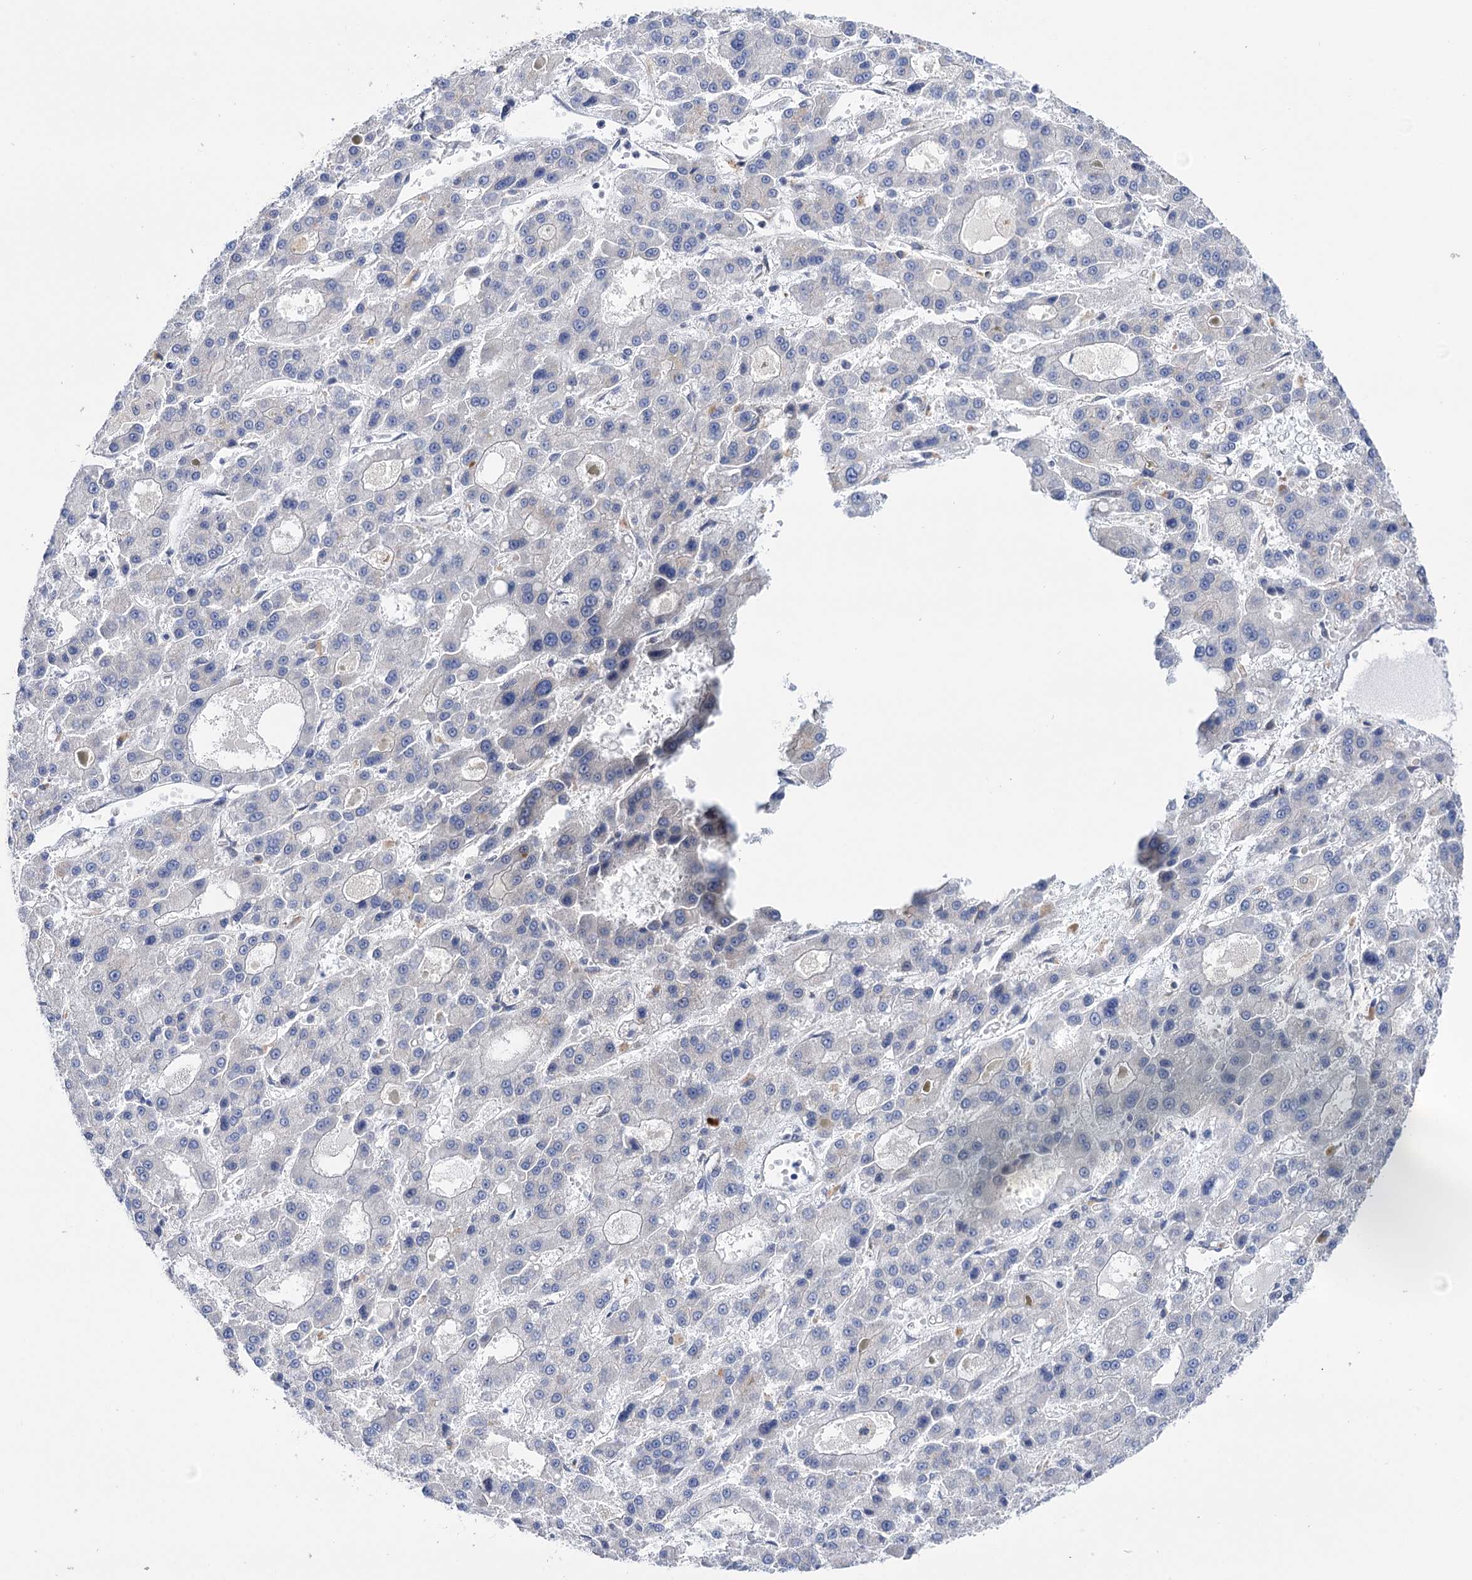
{"staining": {"intensity": "negative", "quantity": "none", "location": "none"}, "tissue": "liver cancer", "cell_type": "Tumor cells", "image_type": "cancer", "snomed": [{"axis": "morphology", "description": "Carcinoma, Hepatocellular, NOS"}, {"axis": "topography", "description": "Liver"}], "caption": "Tumor cells are negative for protein expression in human liver cancer.", "gene": "SUCLA2", "patient": {"sex": "male", "age": 70}}